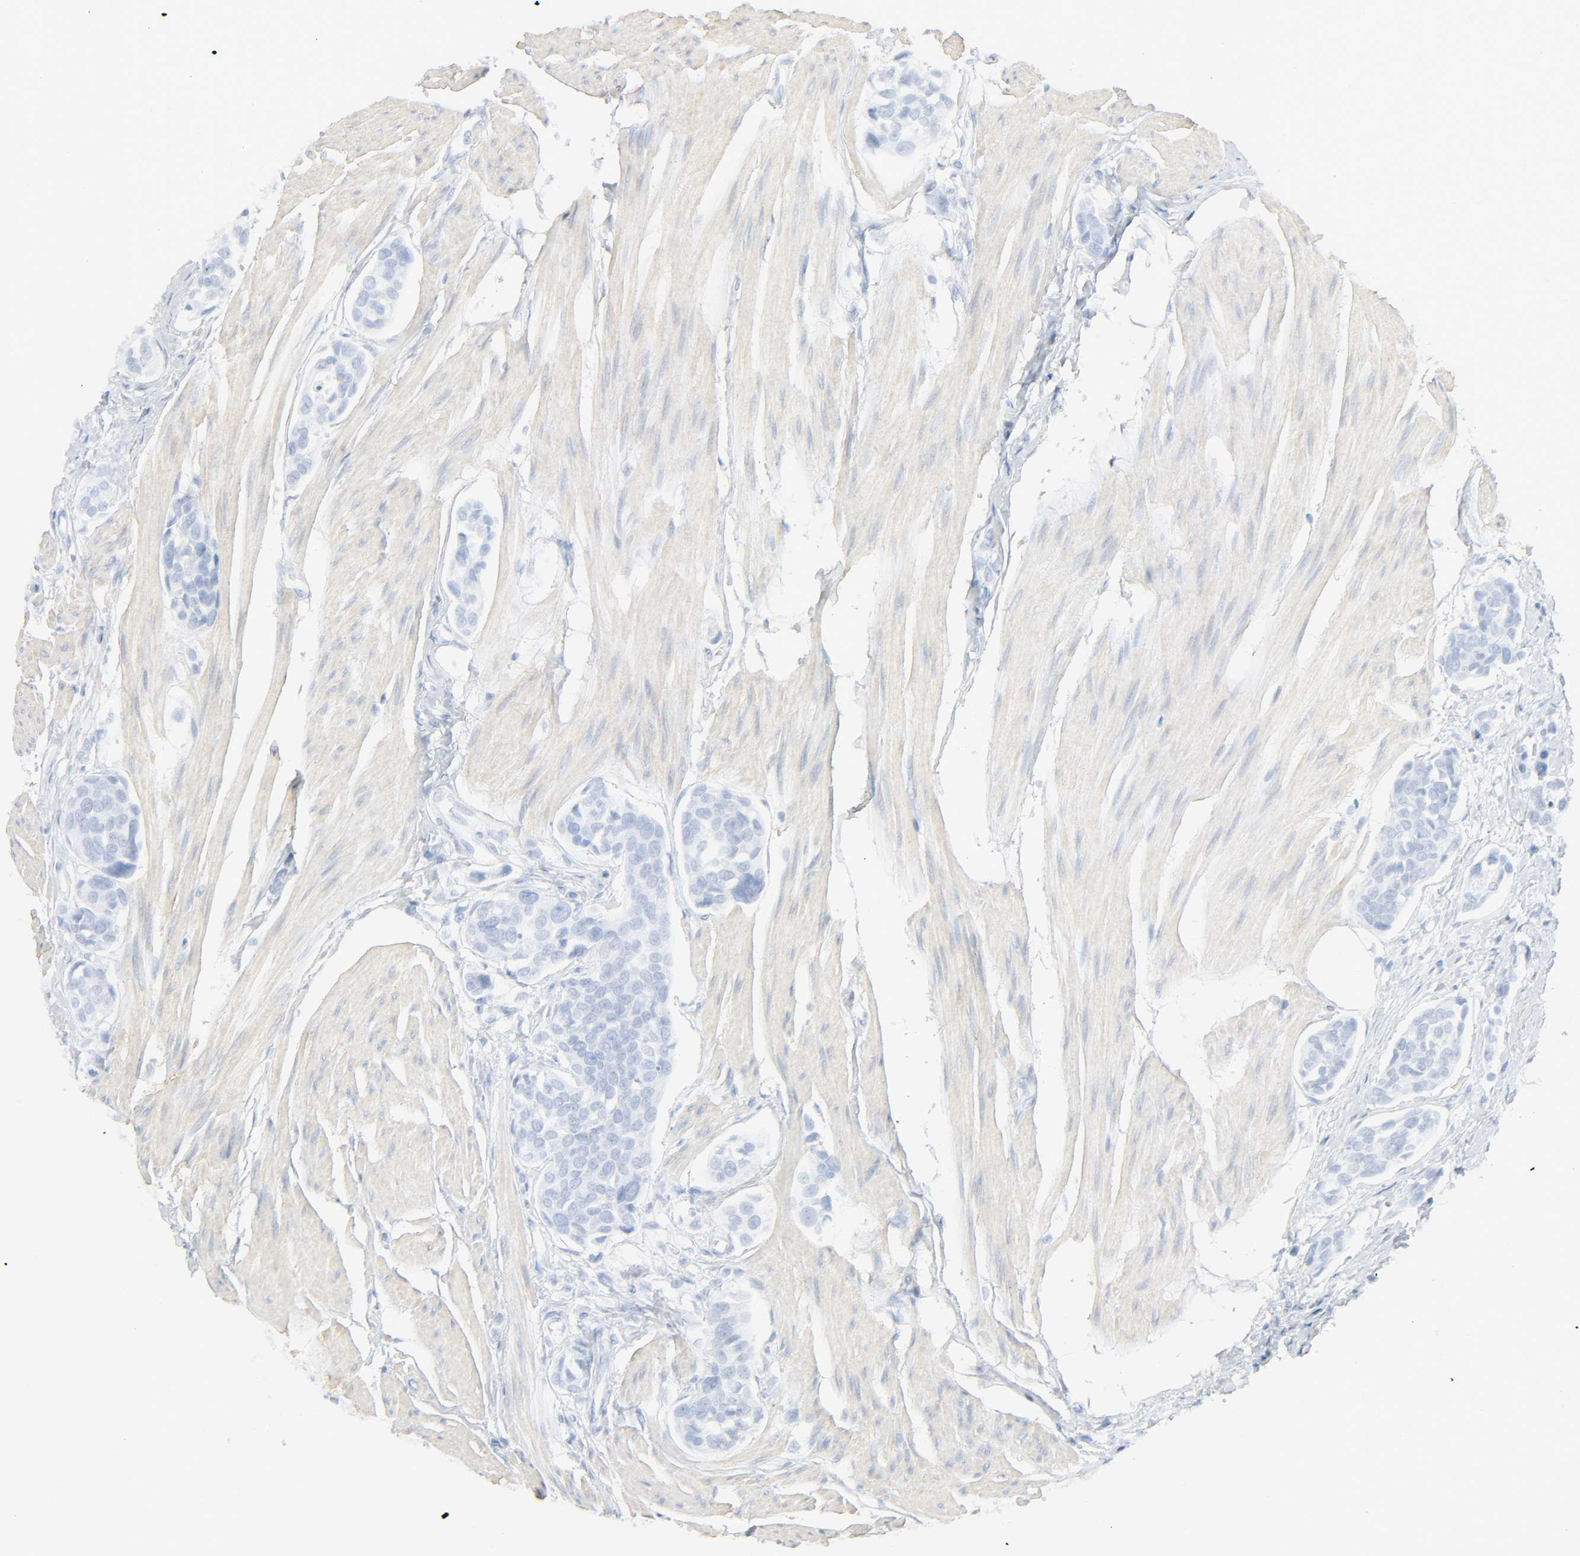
{"staining": {"intensity": "negative", "quantity": "none", "location": "none"}, "tissue": "urothelial cancer", "cell_type": "Tumor cells", "image_type": "cancer", "snomed": [{"axis": "morphology", "description": "Urothelial carcinoma, High grade"}, {"axis": "topography", "description": "Urinary bladder"}], "caption": "Protein analysis of urothelial cancer demonstrates no significant staining in tumor cells.", "gene": "ZBTB16", "patient": {"sex": "male", "age": 78}}